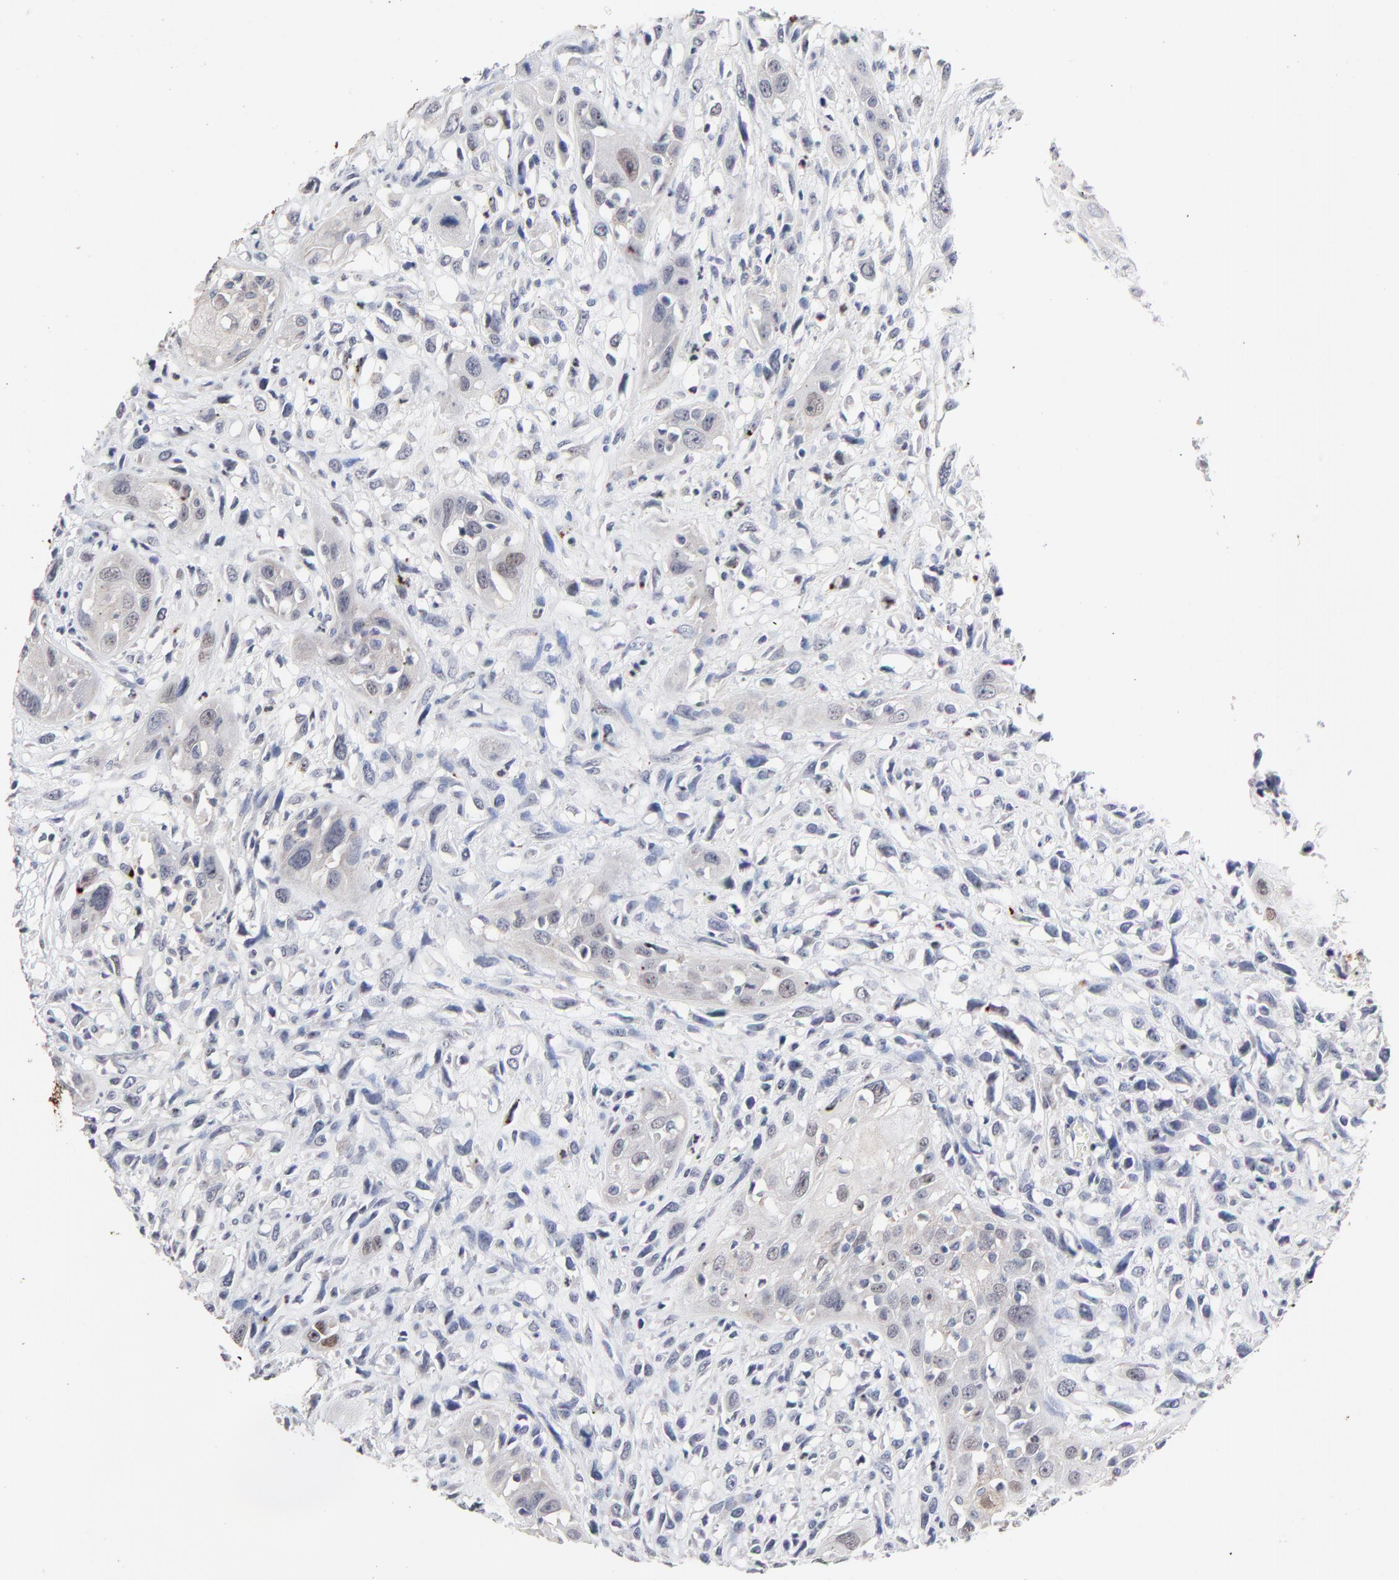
{"staining": {"intensity": "moderate", "quantity": "<25%", "location": "cytoplasmic/membranous,nuclear"}, "tissue": "head and neck cancer", "cell_type": "Tumor cells", "image_type": "cancer", "snomed": [{"axis": "morphology", "description": "Necrosis, NOS"}, {"axis": "morphology", "description": "Neoplasm, malignant, NOS"}, {"axis": "topography", "description": "Salivary gland"}, {"axis": "topography", "description": "Head-Neck"}], "caption": "The immunohistochemical stain shows moderate cytoplasmic/membranous and nuclear expression in tumor cells of head and neck cancer tissue. The staining is performed using DAB brown chromogen to label protein expression. The nuclei are counter-stained blue using hematoxylin.", "gene": "AADAC", "patient": {"sex": "male", "age": 43}}